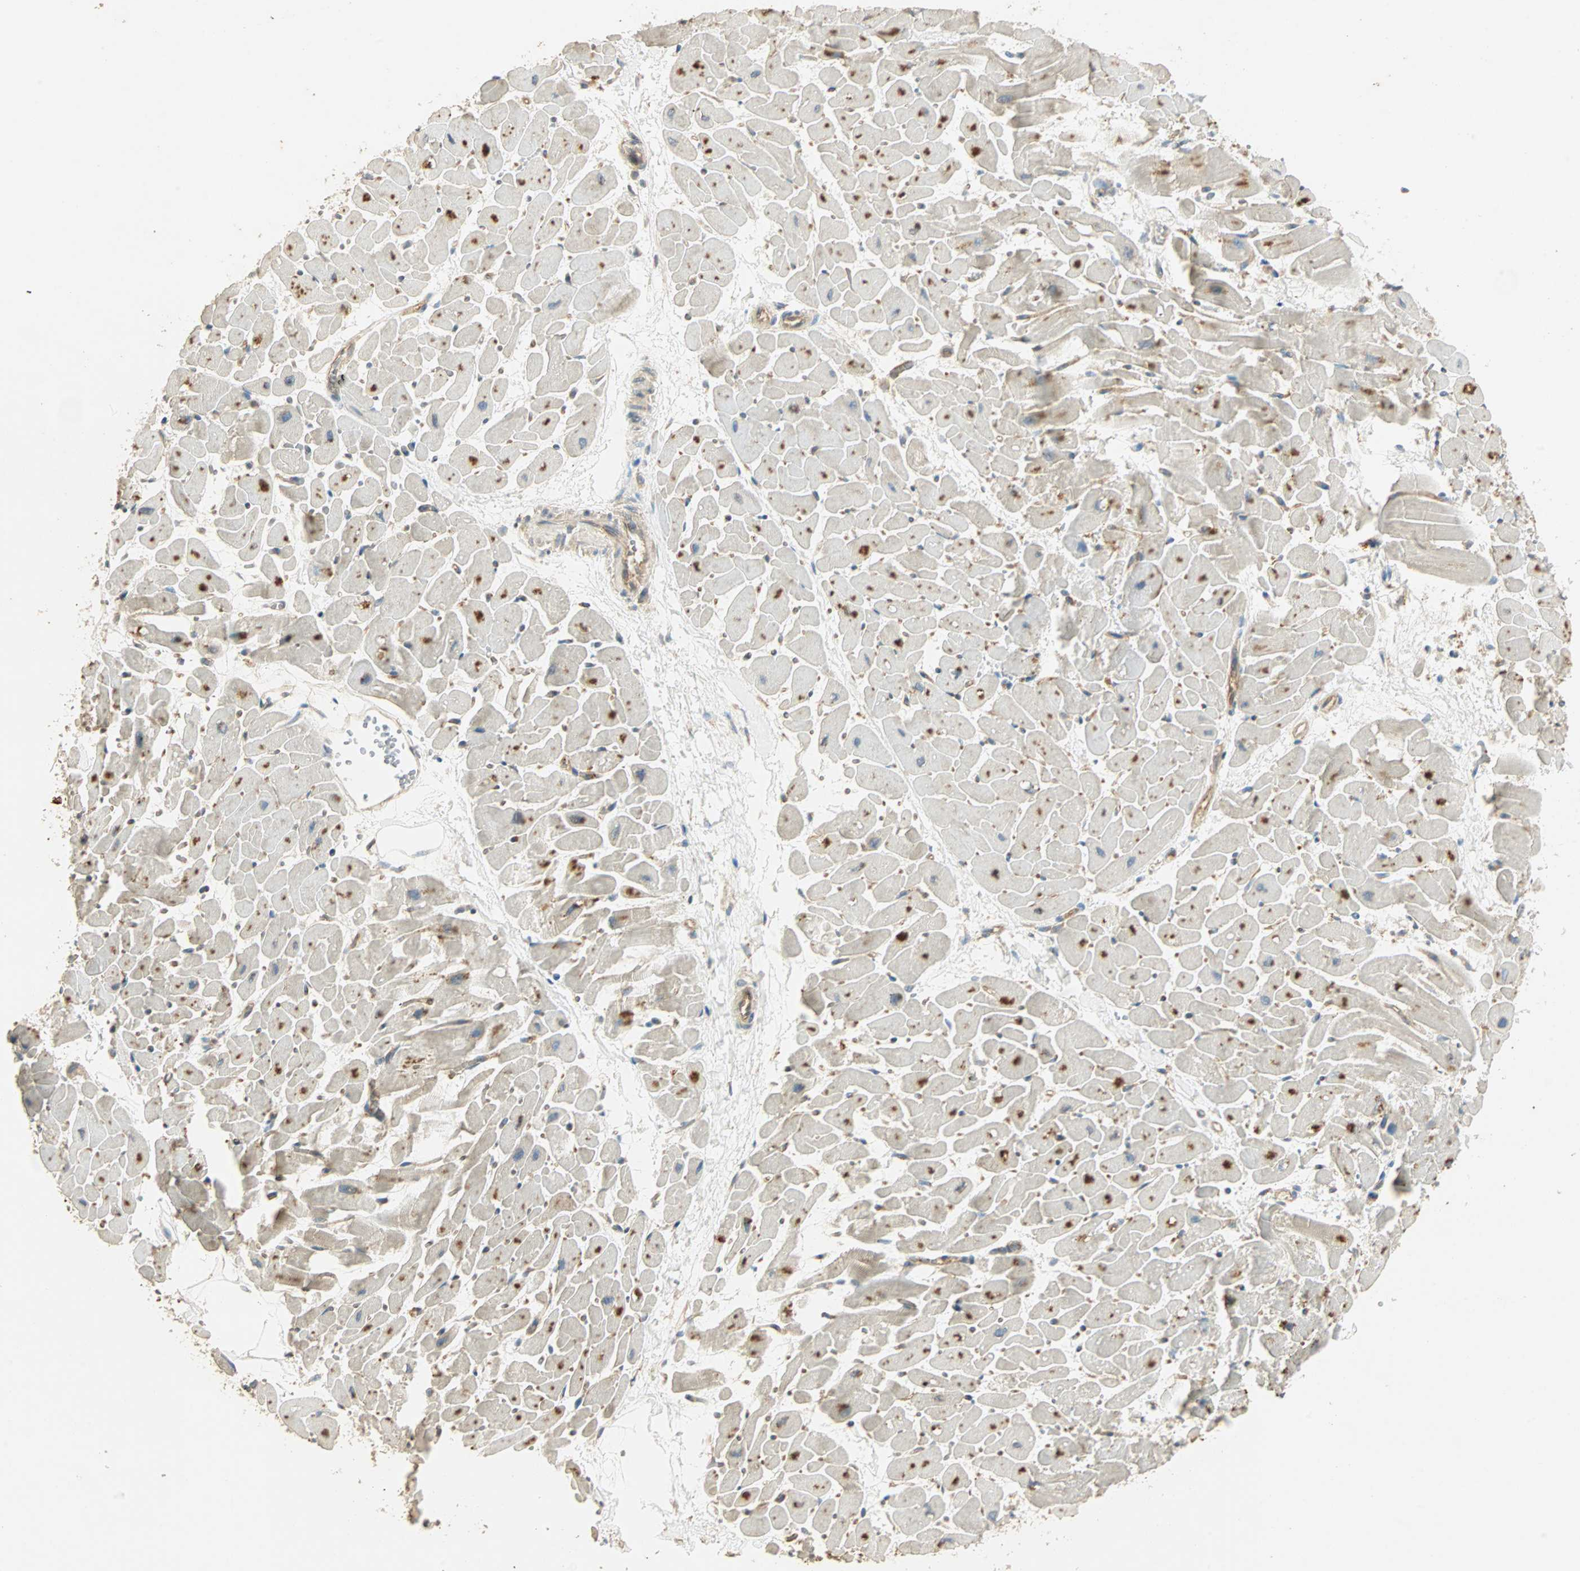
{"staining": {"intensity": "moderate", "quantity": ">75%", "location": "cytoplasmic/membranous"}, "tissue": "heart muscle", "cell_type": "Cardiomyocytes", "image_type": "normal", "snomed": [{"axis": "morphology", "description": "Normal tissue, NOS"}, {"axis": "topography", "description": "Heart"}], "caption": "Protein staining of unremarkable heart muscle shows moderate cytoplasmic/membranous expression in about >75% of cardiomyocytes. (DAB (3,3'-diaminobenzidine) = brown stain, brightfield microscopy at high magnification).", "gene": "GALK1", "patient": {"sex": "female", "age": 19}}